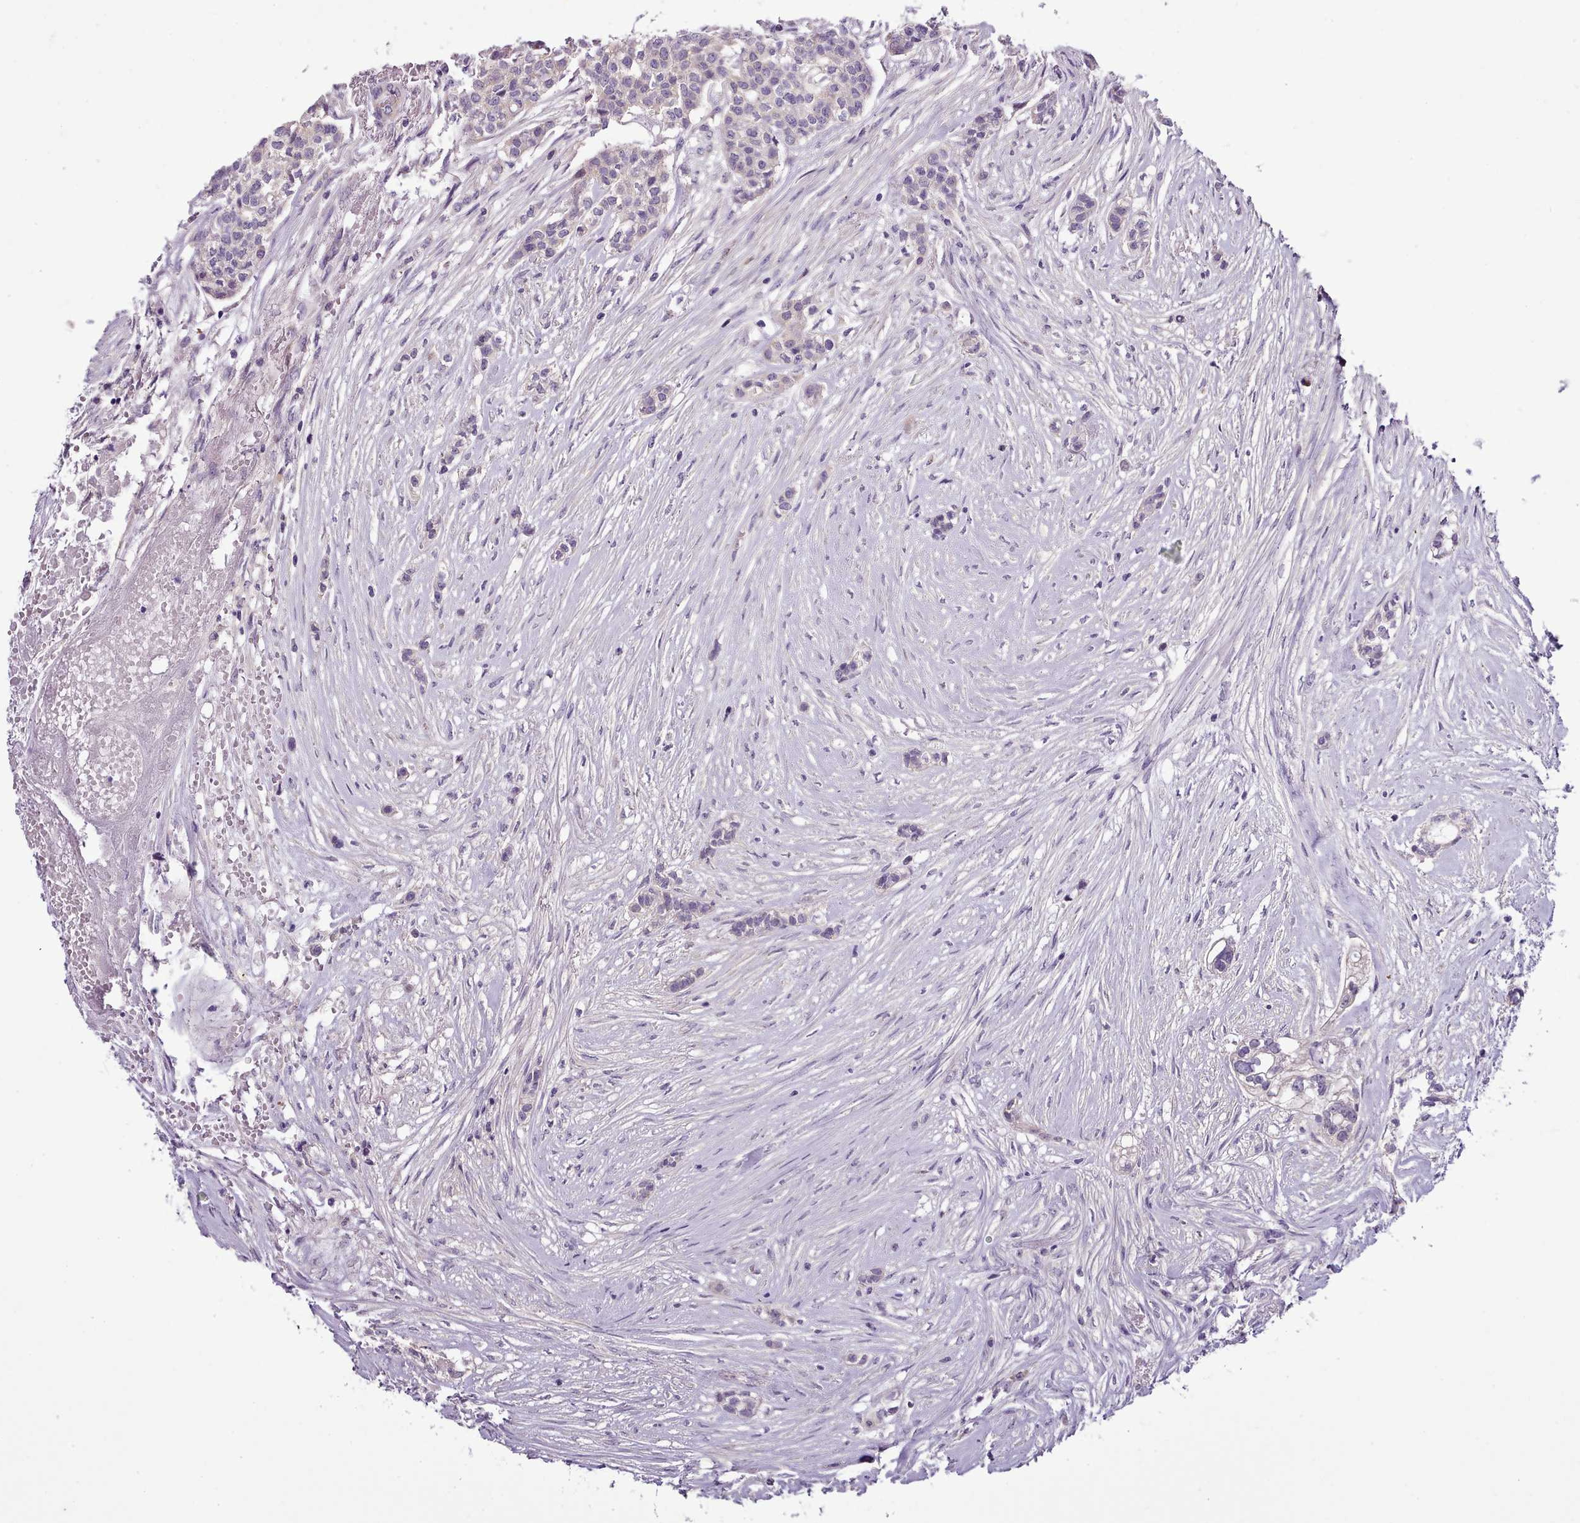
{"staining": {"intensity": "negative", "quantity": "none", "location": "none"}, "tissue": "head and neck cancer", "cell_type": "Tumor cells", "image_type": "cancer", "snomed": [{"axis": "morphology", "description": "Adenocarcinoma, NOS"}, {"axis": "topography", "description": "Head-Neck"}], "caption": "High magnification brightfield microscopy of head and neck cancer (adenocarcinoma) stained with DAB (3,3'-diaminobenzidine) (brown) and counterstained with hematoxylin (blue): tumor cells show no significant staining.", "gene": "SETX", "patient": {"sex": "male", "age": 81}}